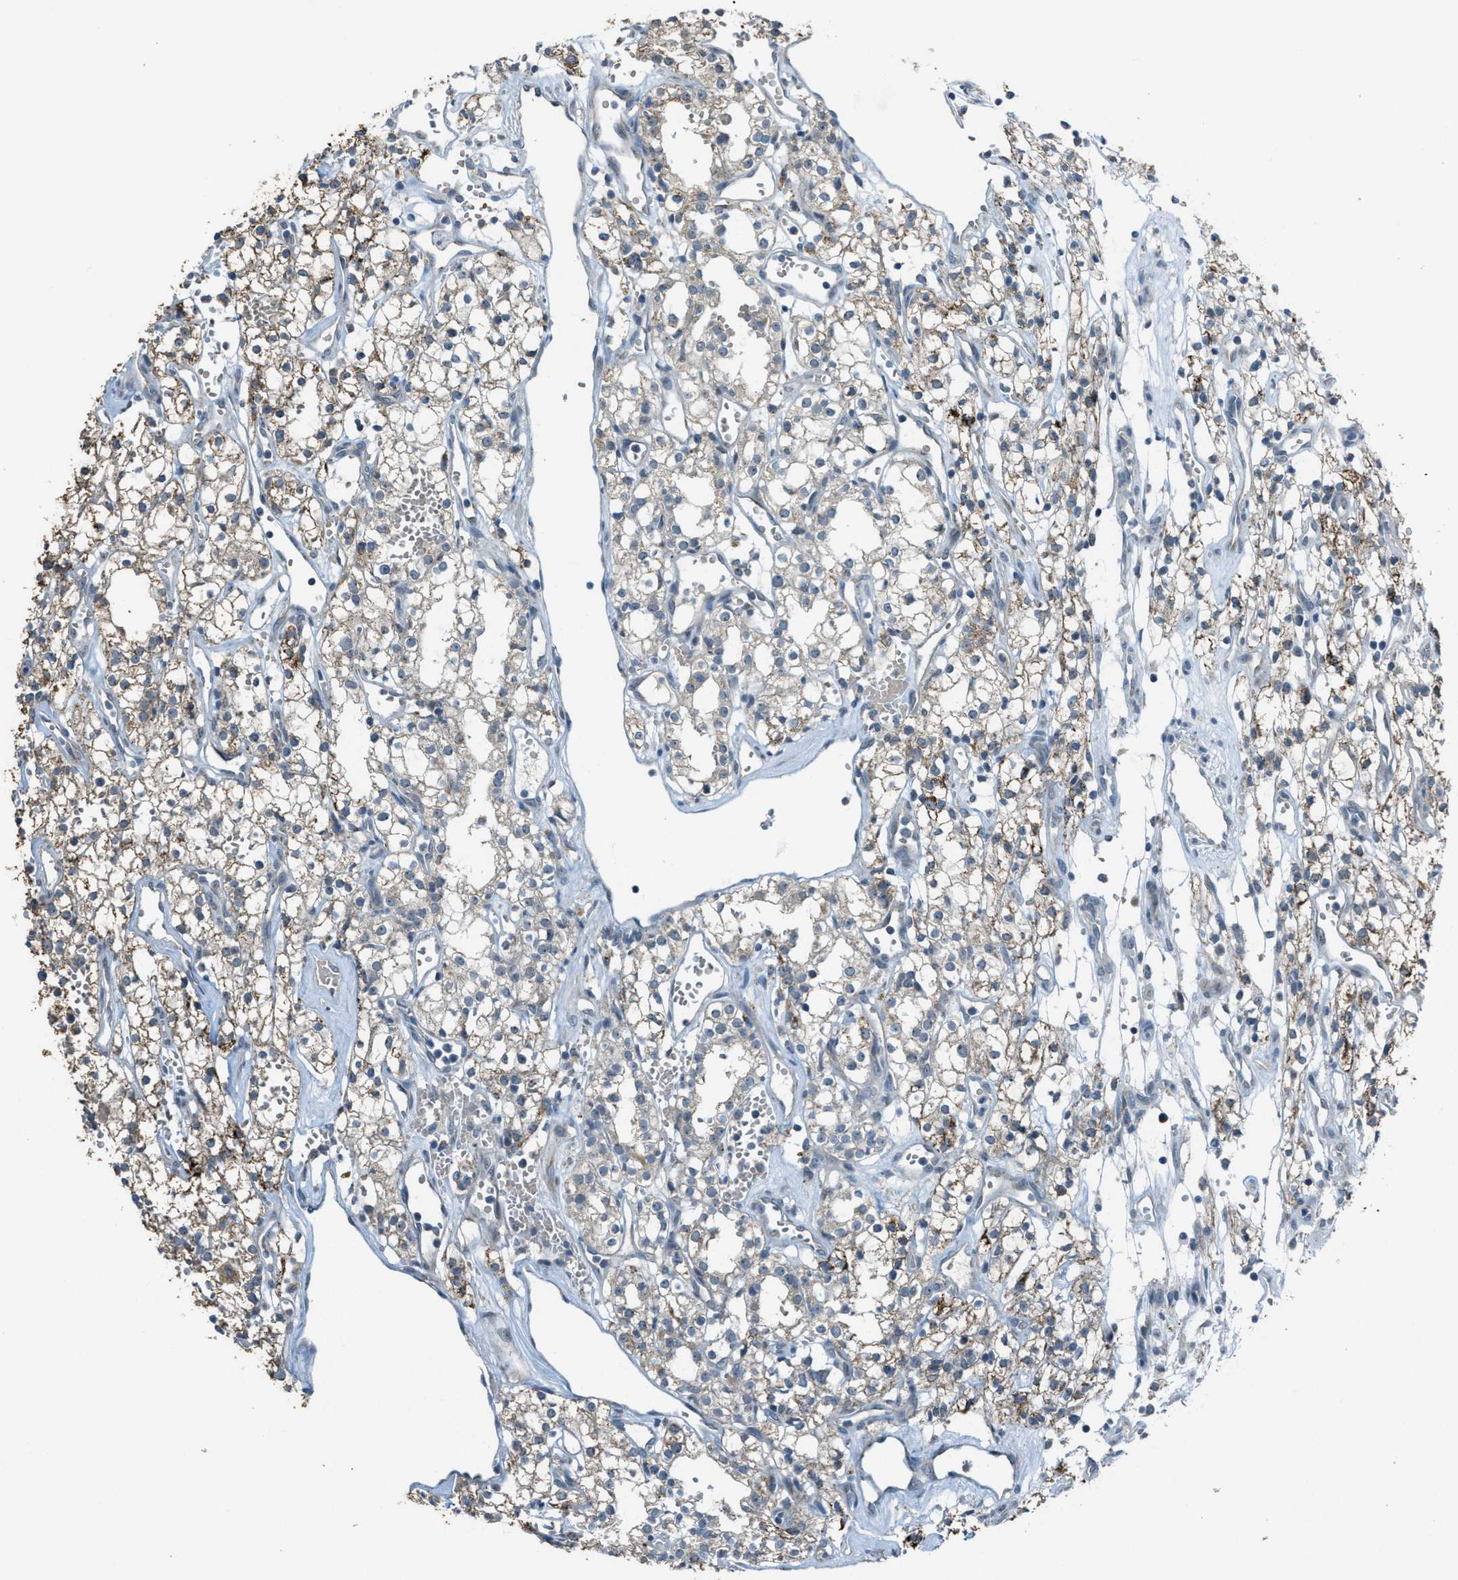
{"staining": {"intensity": "weak", "quantity": "<25%", "location": "cytoplasmic/membranous"}, "tissue": "renal cancer", "cell_type": "Tumor cells", "image_type": "cancer", "snomed": [{"axis": "morphology", "description": "Adenocarcinoma, NOS"}, {"axis": "topography", "description": "Kidney"}], "caption": "The histopathology image displays no significant positivity in tumor cells of renal cancer.", "gene": "CDON", "patient": {"sex": "male", "age": 59}}